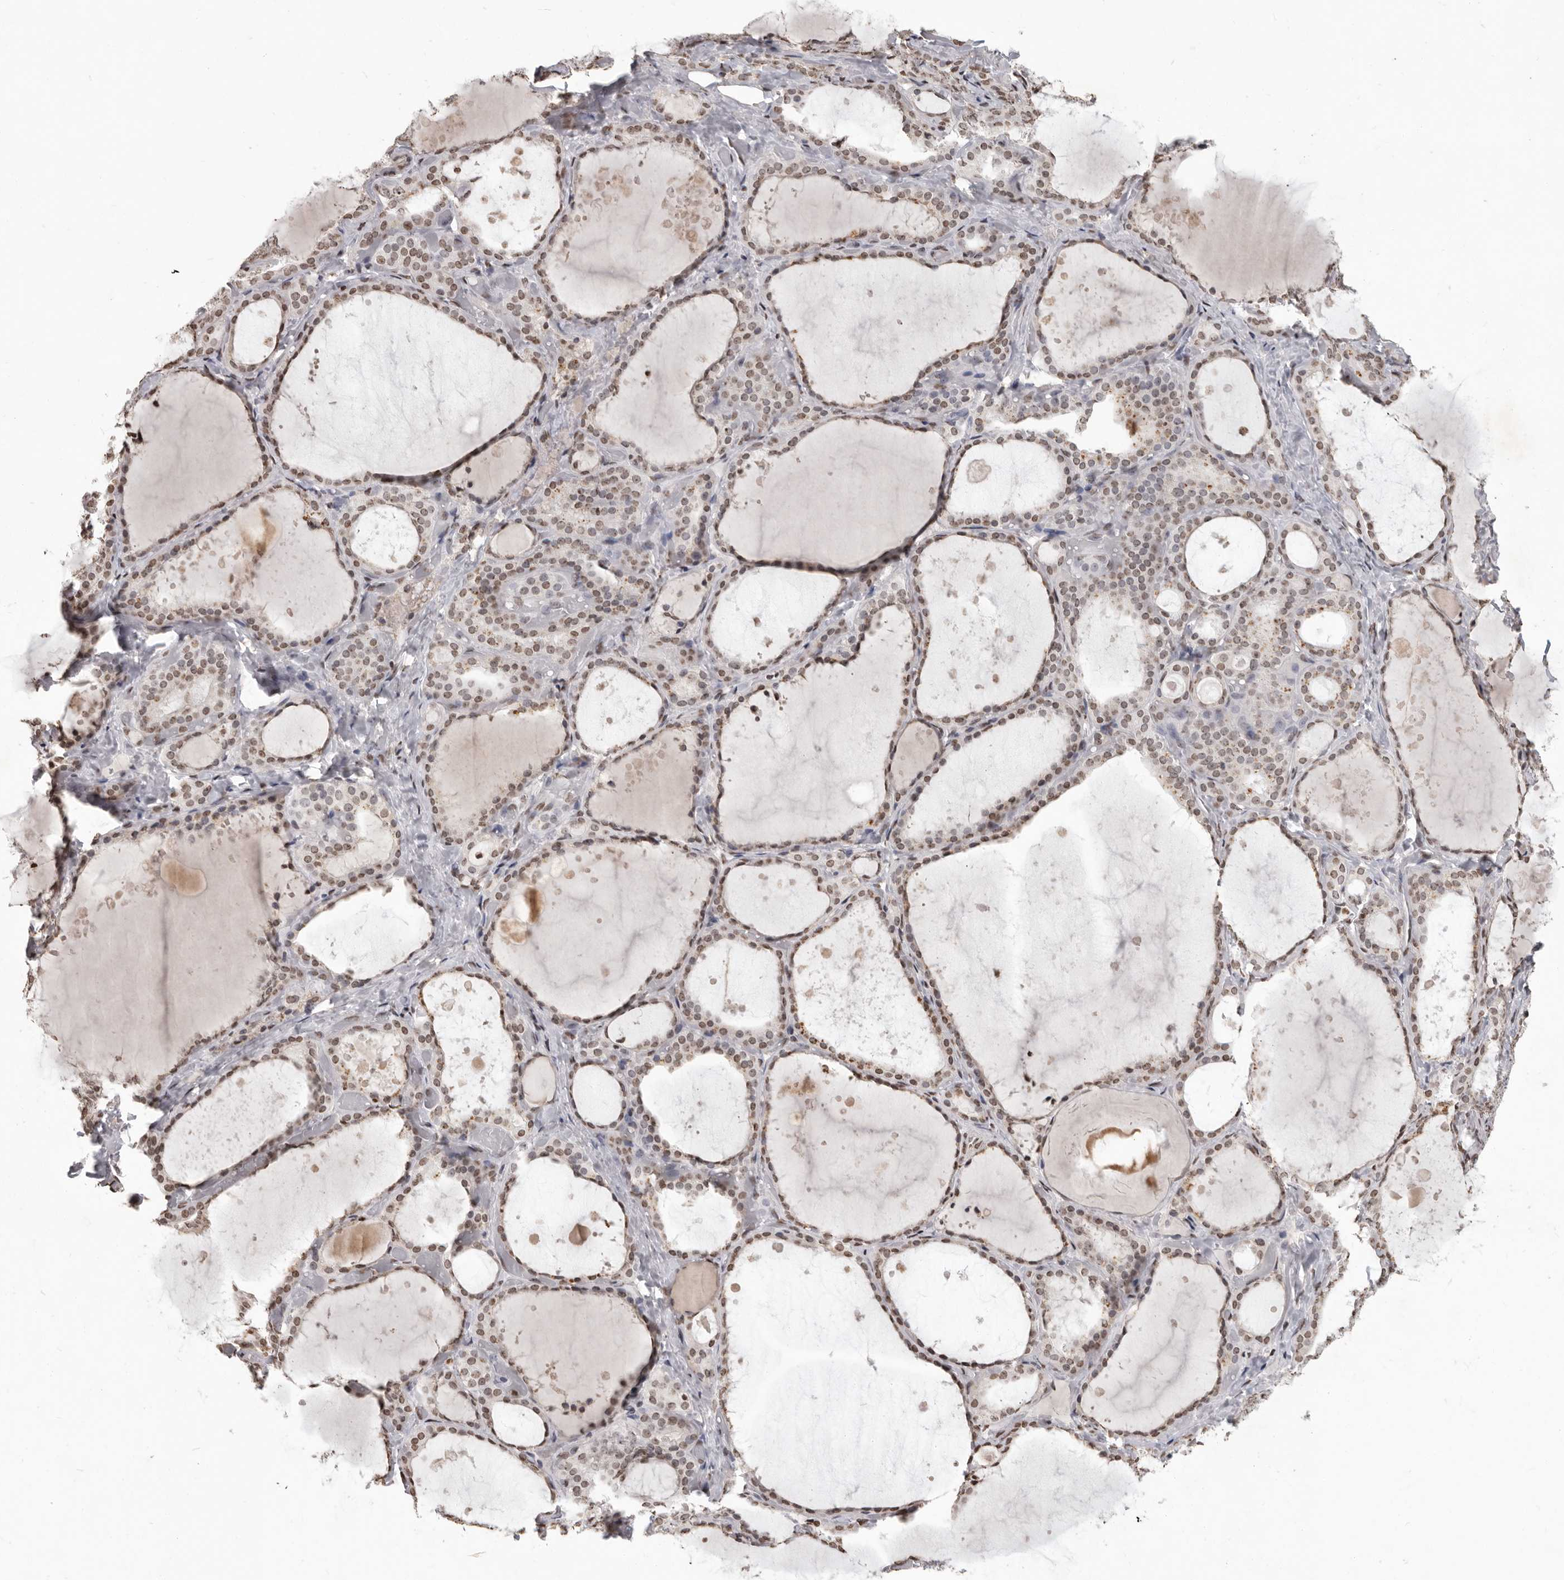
{"staining": {"intensity": "weak", "quantity": ">75%", "location": "nuclear"}, "tissue": "thyroid gland", "cell_type": "Glandular cells", "image_type": "normal", "snomed": [{"axis": "morphology", "description": "Normal tissue, NOS"}, {"axis": "topography", "description": "Thyroid gland"}], "caption": "DAB immunohistochemical staining of benign human thyroid gland exhibits weak nuclear protein staining in about >75% of glandular cells. (Brightfield microscopy of DAB IHC at high magnification).", "gene": "WDR45", "patient": {"sex": "female", "age": 44}}